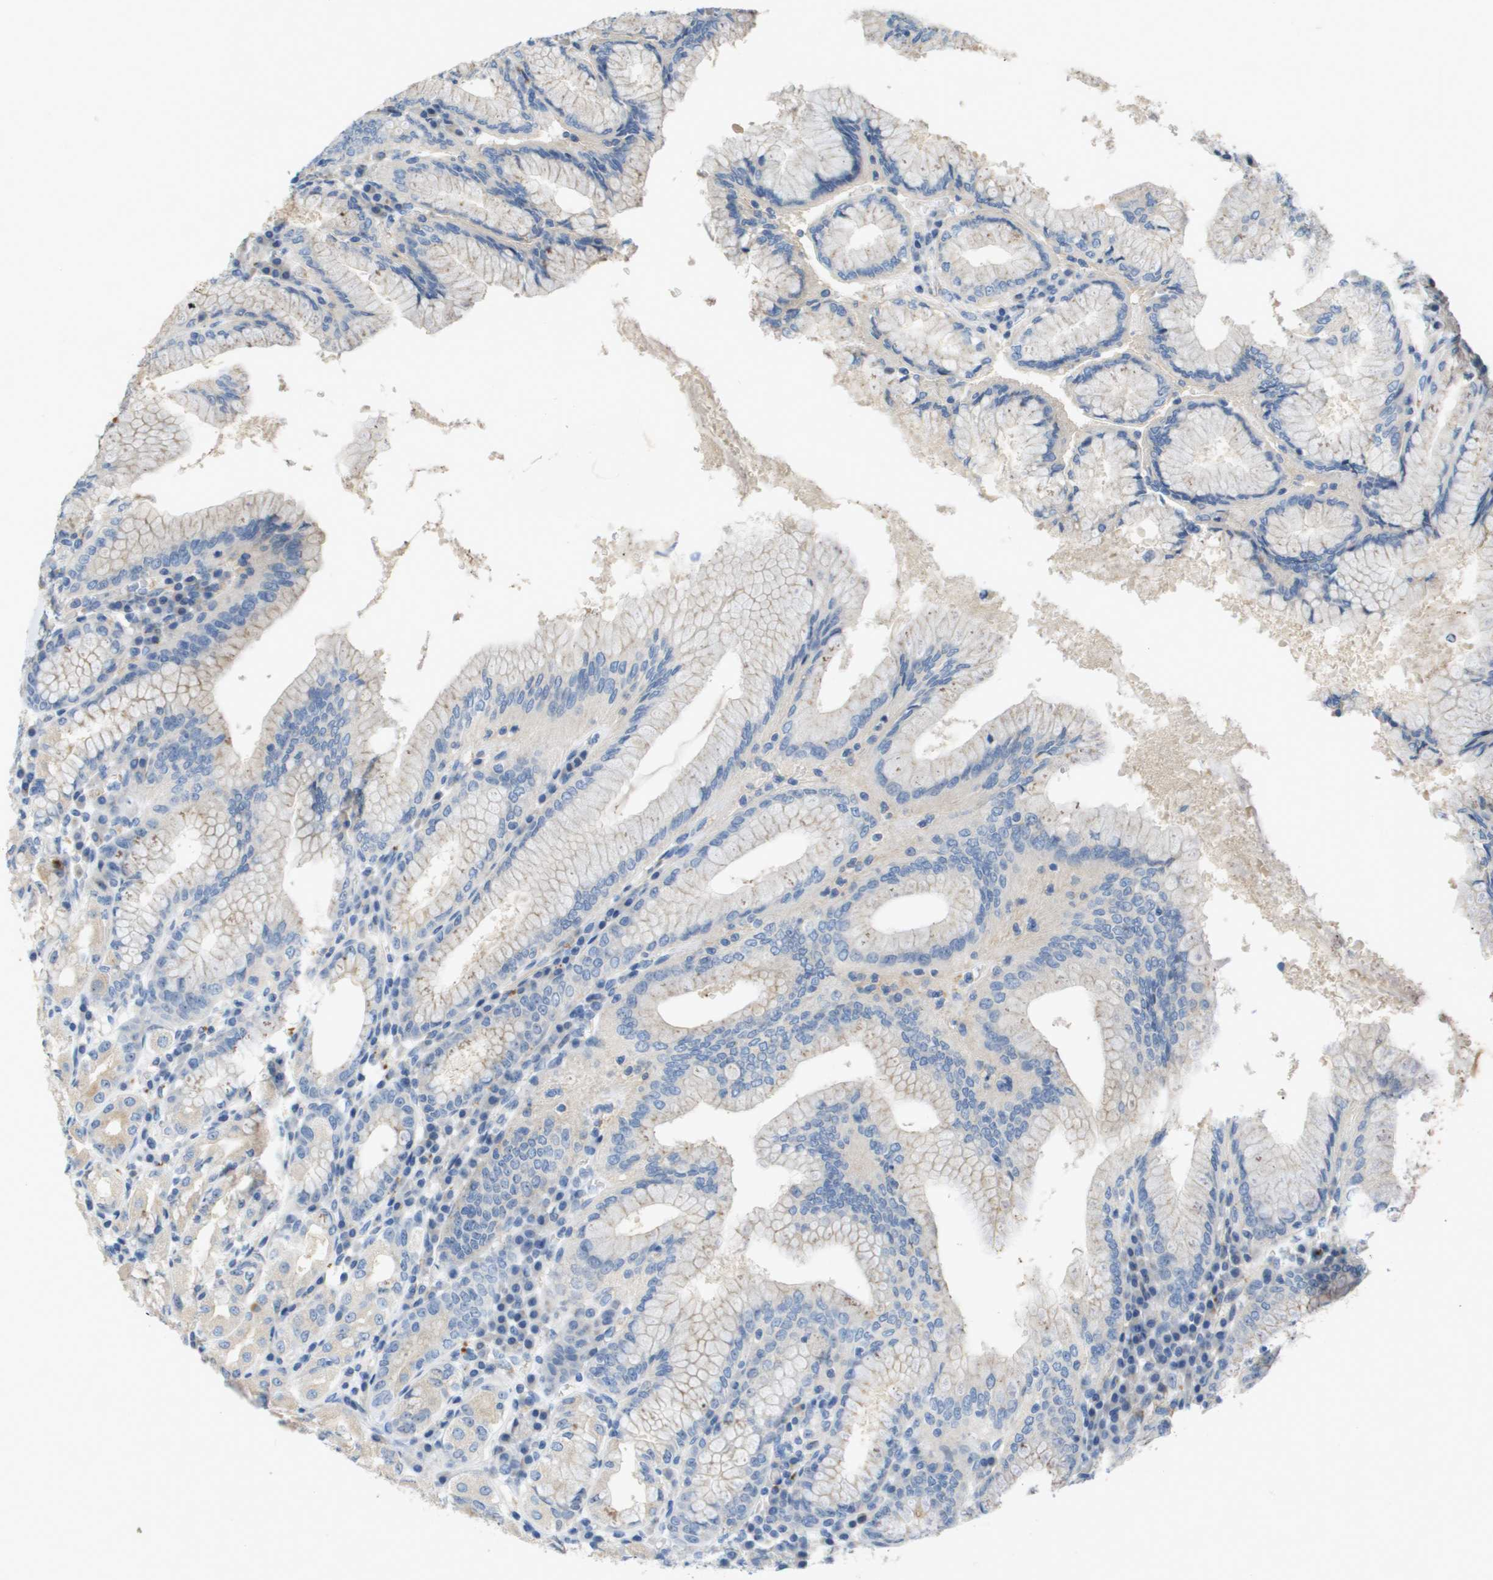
{"staining": {"intensity": "weak", "quantity": "25%-75%", "location": "cytoplasmic/membranous"}, "tissue": "stomach", "cell_type": "Glandular cells", "image_type": "normal", "snomed": [{"axis": "morphology", "description": "Normal tissue, NOS"}, {"axis": "topography", "description": "Stomach"}, {"axis": "topography", "description": "Stomach, lower"}], "caption": "Human stomach stained for a protein (brown) exhibits weak cytoplasmic/membranous positive expression in about 25%-75% of glandular cells.", "gene": "B3GNT5", "patient": {"sex": "female", "age": 56}}